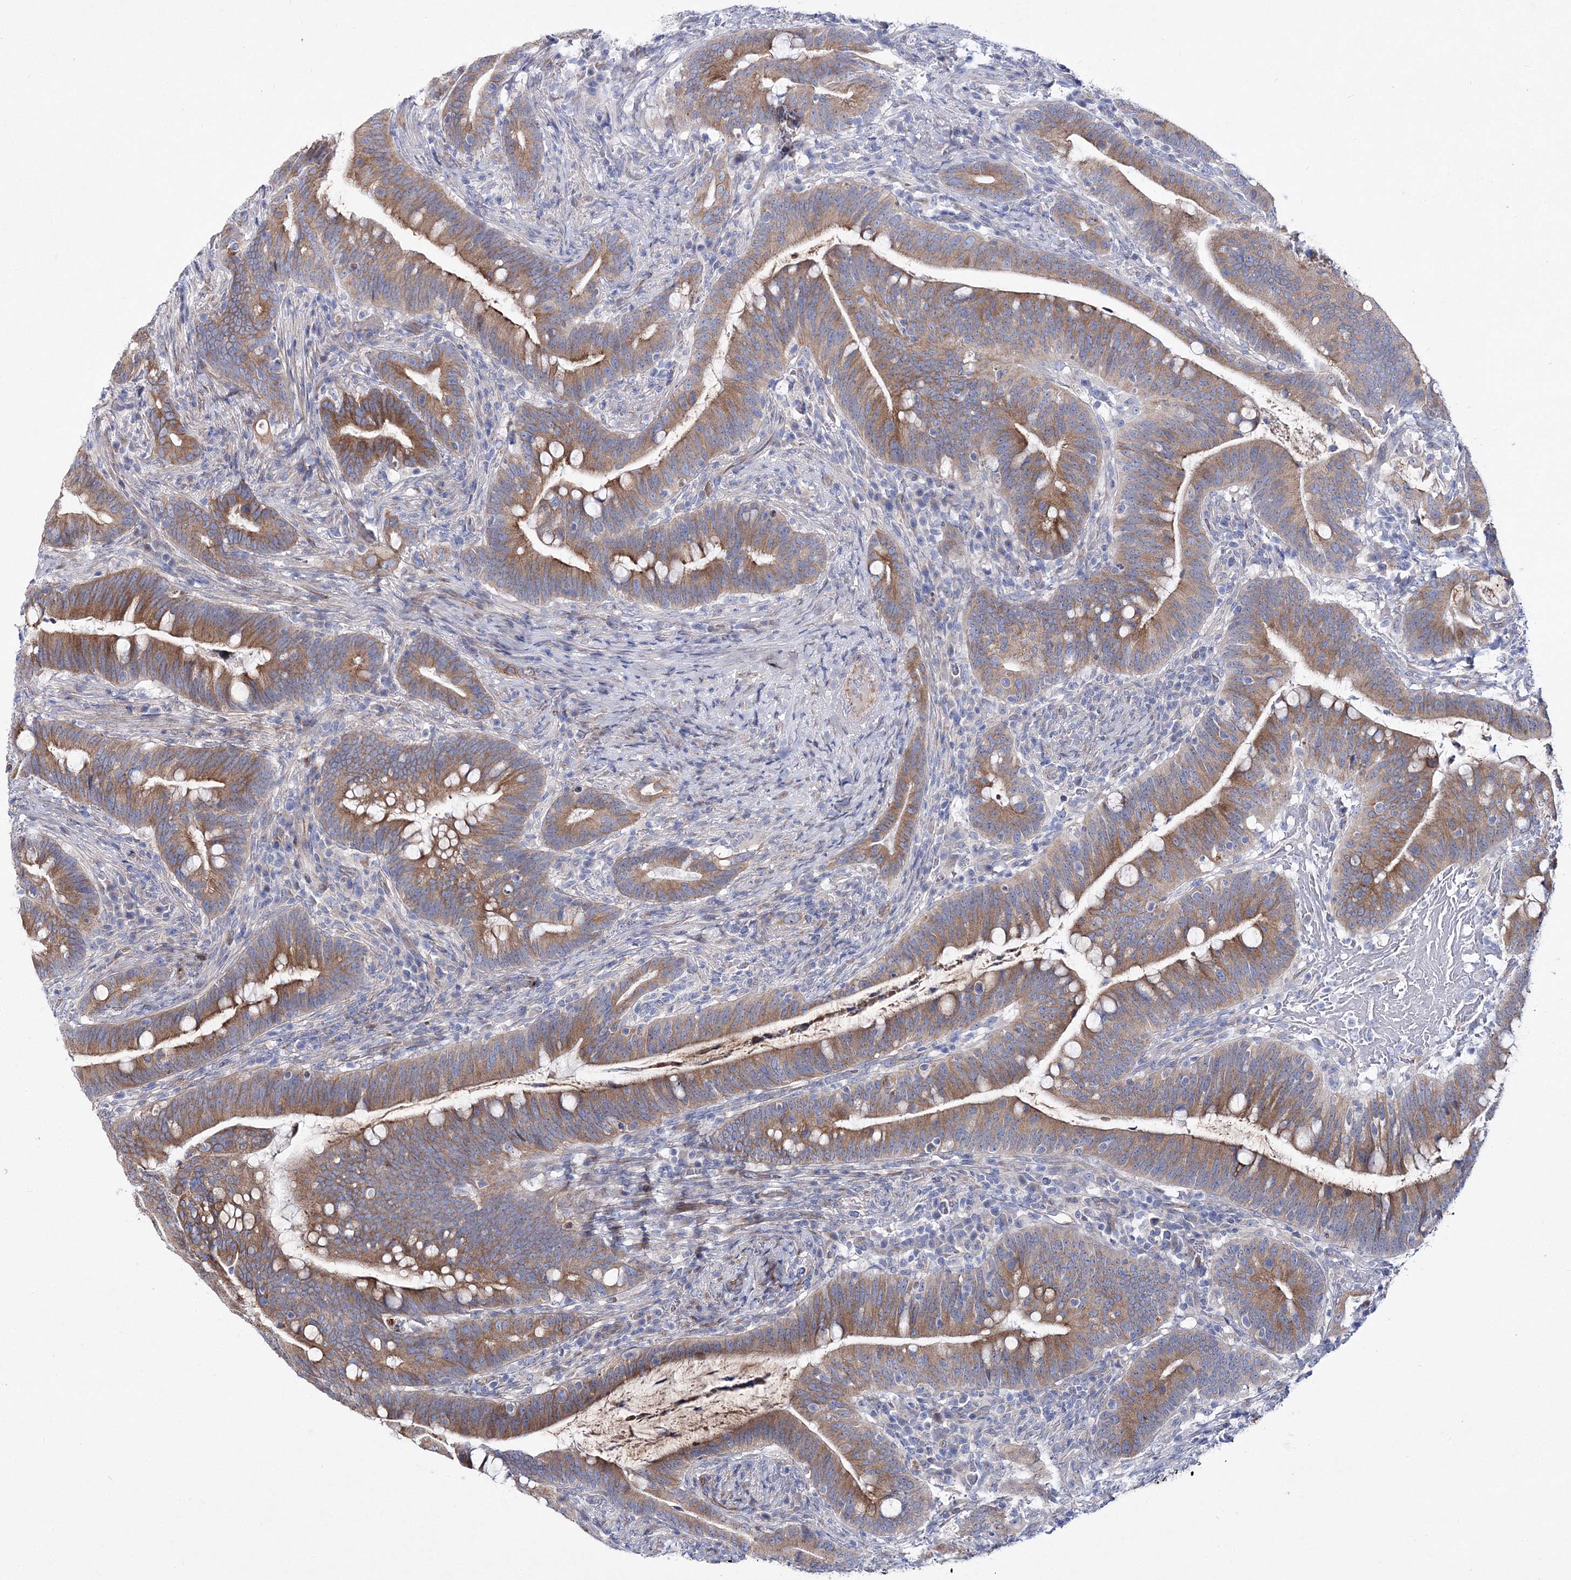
{"staining": {"intensity": "moderate", "quantity": ">75%", "location": "cytoplasmic/membranous"}, "tissue": "colorectal cancer", "cell_type": "Tumor cells", "image_type": "cancer", "snomed": [{"axis": "morphology", "description": "Adenocarcinoma, NOS"}, {"axis": "topography", "description": "Colon"}], "caption": "DAB immunohistochemical staining of adenocarcinoma (colorectal) exhibits moderate cytoplasmic/membranous protein positivity in about >75% of tumor cells.", "gene": "ARHGAP32", "patient": {"sex": "female", "age": 66}}